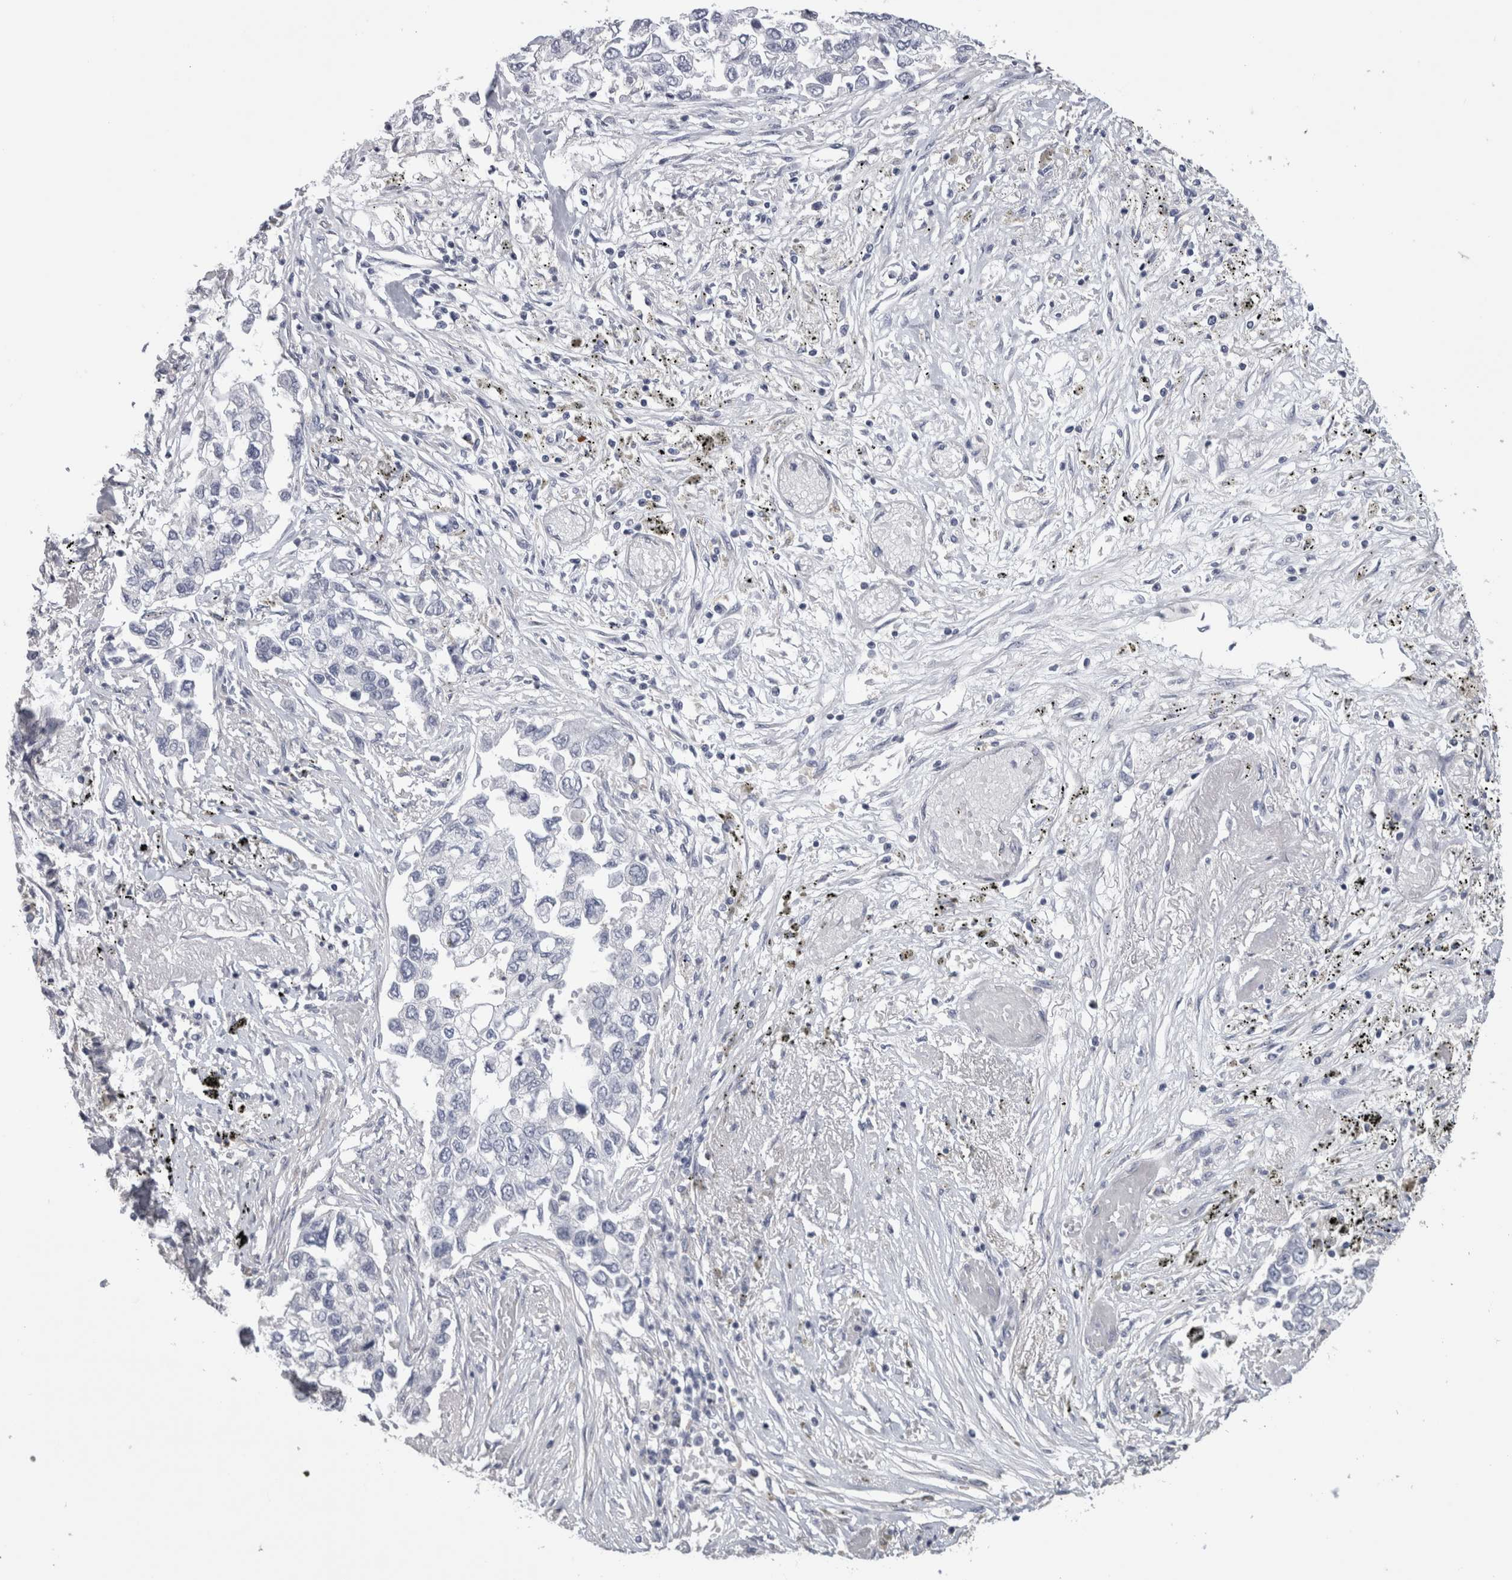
{"staining": {"intensity": "negative", "quantity": "none", "location": "none"}, "tissue": "lung cancer", "cell_type": "Tumor cells", "image_type": "cancer", "snomed": [{"axis": "morphology", "description": "Inflammation, NOS"}, {"axis": "morphology", "description": "Adenocarcinoma, NOS"}, {"axis": "topography", "description": "Lung"}], "caption": "The immunohistochemistry image has no significant staining in tumor cells of lung cancer (adenocarcinoma) tissue. (IHC, brightfield microscopy, high magnification).", "gene": "IL33", "patient": {"sex": "male", "age": 63}}